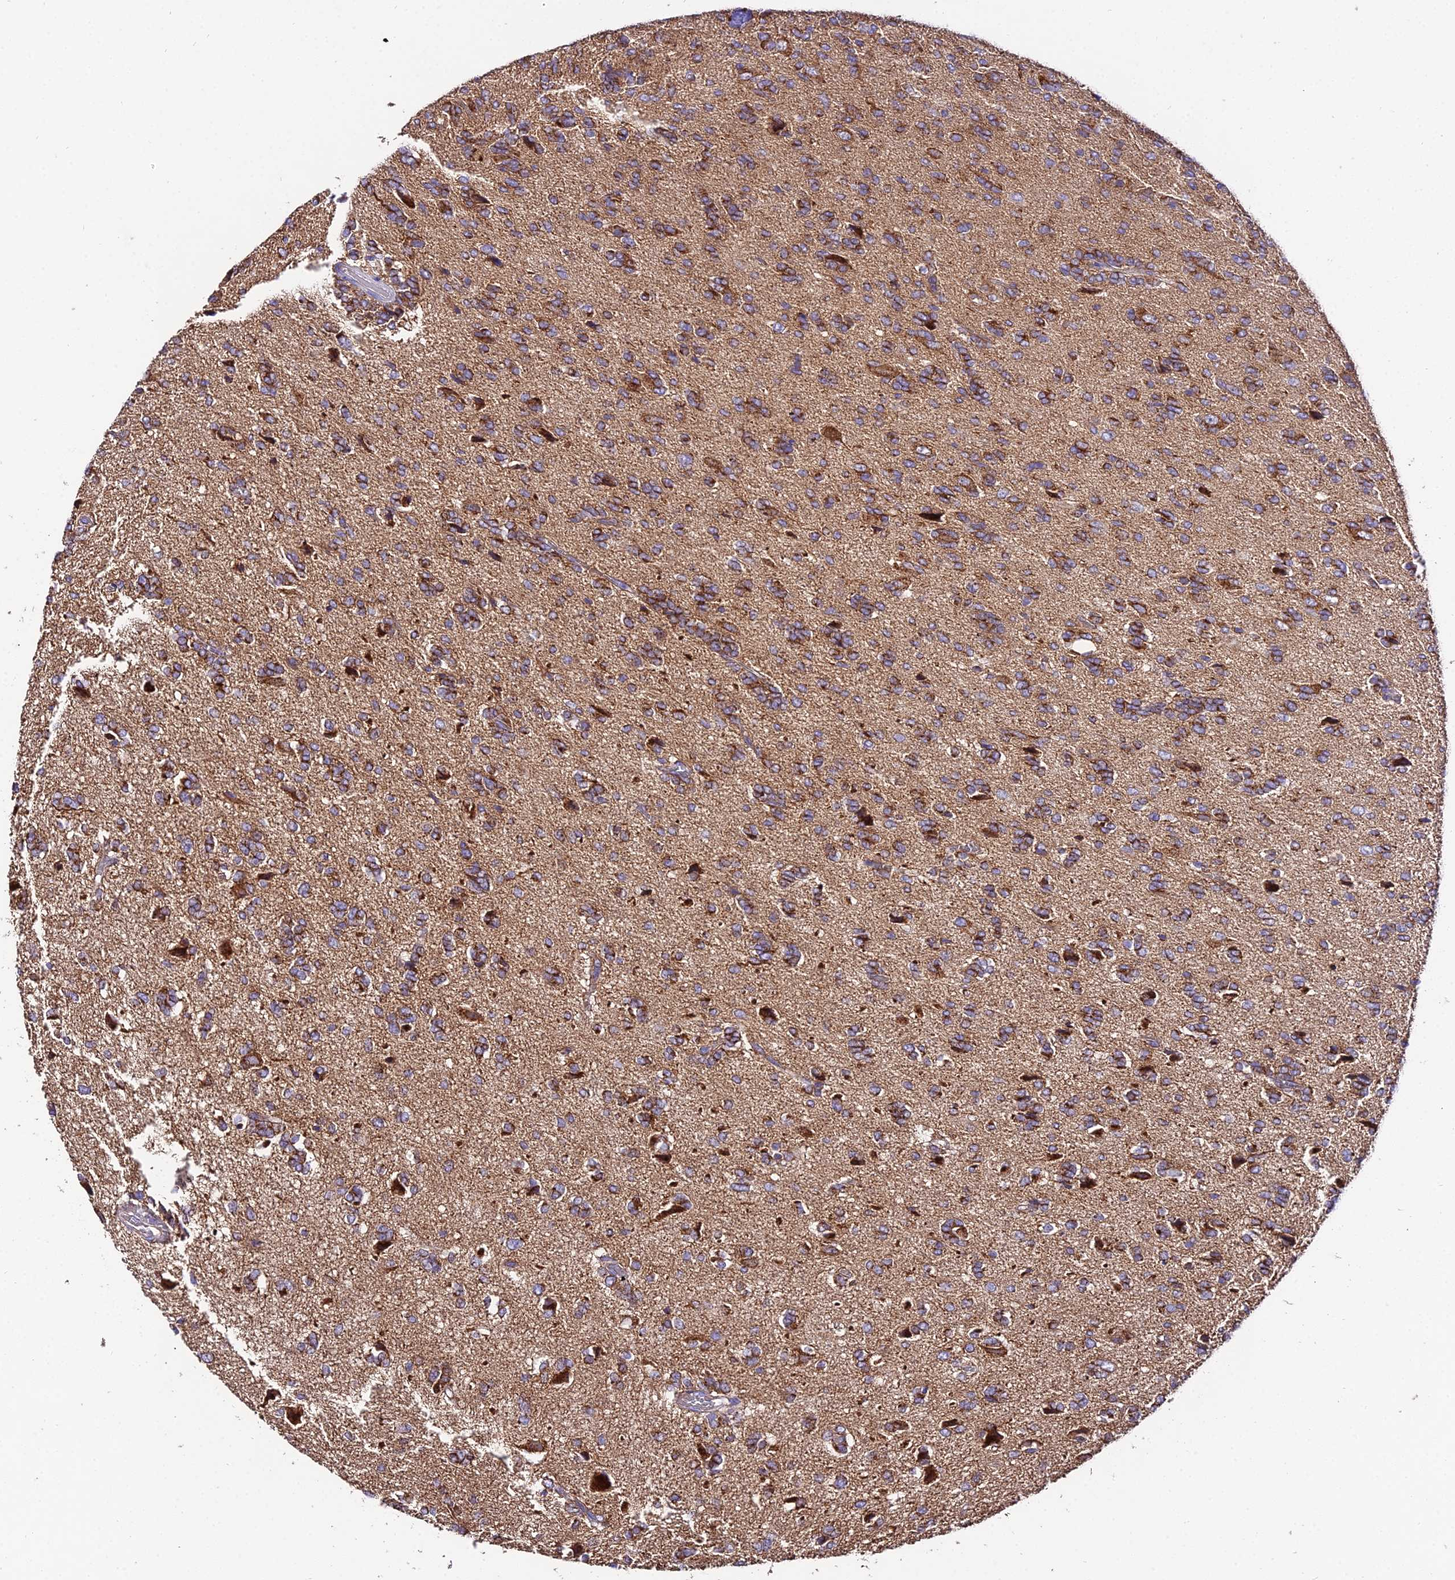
{"staining": {"intensity": "moderate", "quantity": ">75%", "location": "cytoplasmic/membranous"}, "tissue": "glioma", "cell_type": "Tumor cells", "image_type": "cancer", "snomed": [{"axis": "morphology", "description": "Glioma, malignant, High grade"}, {"axis": "topography", "description": "Brain"}], "caption": "Immunohistochemical staining of malignant high-grade glioma reveals moderate cytoplasmic/membranous protein positivity in approximately >75% of tumor cells.", "gene": "OCIAD1", "patient": {"sex": "female", "age": 59}}